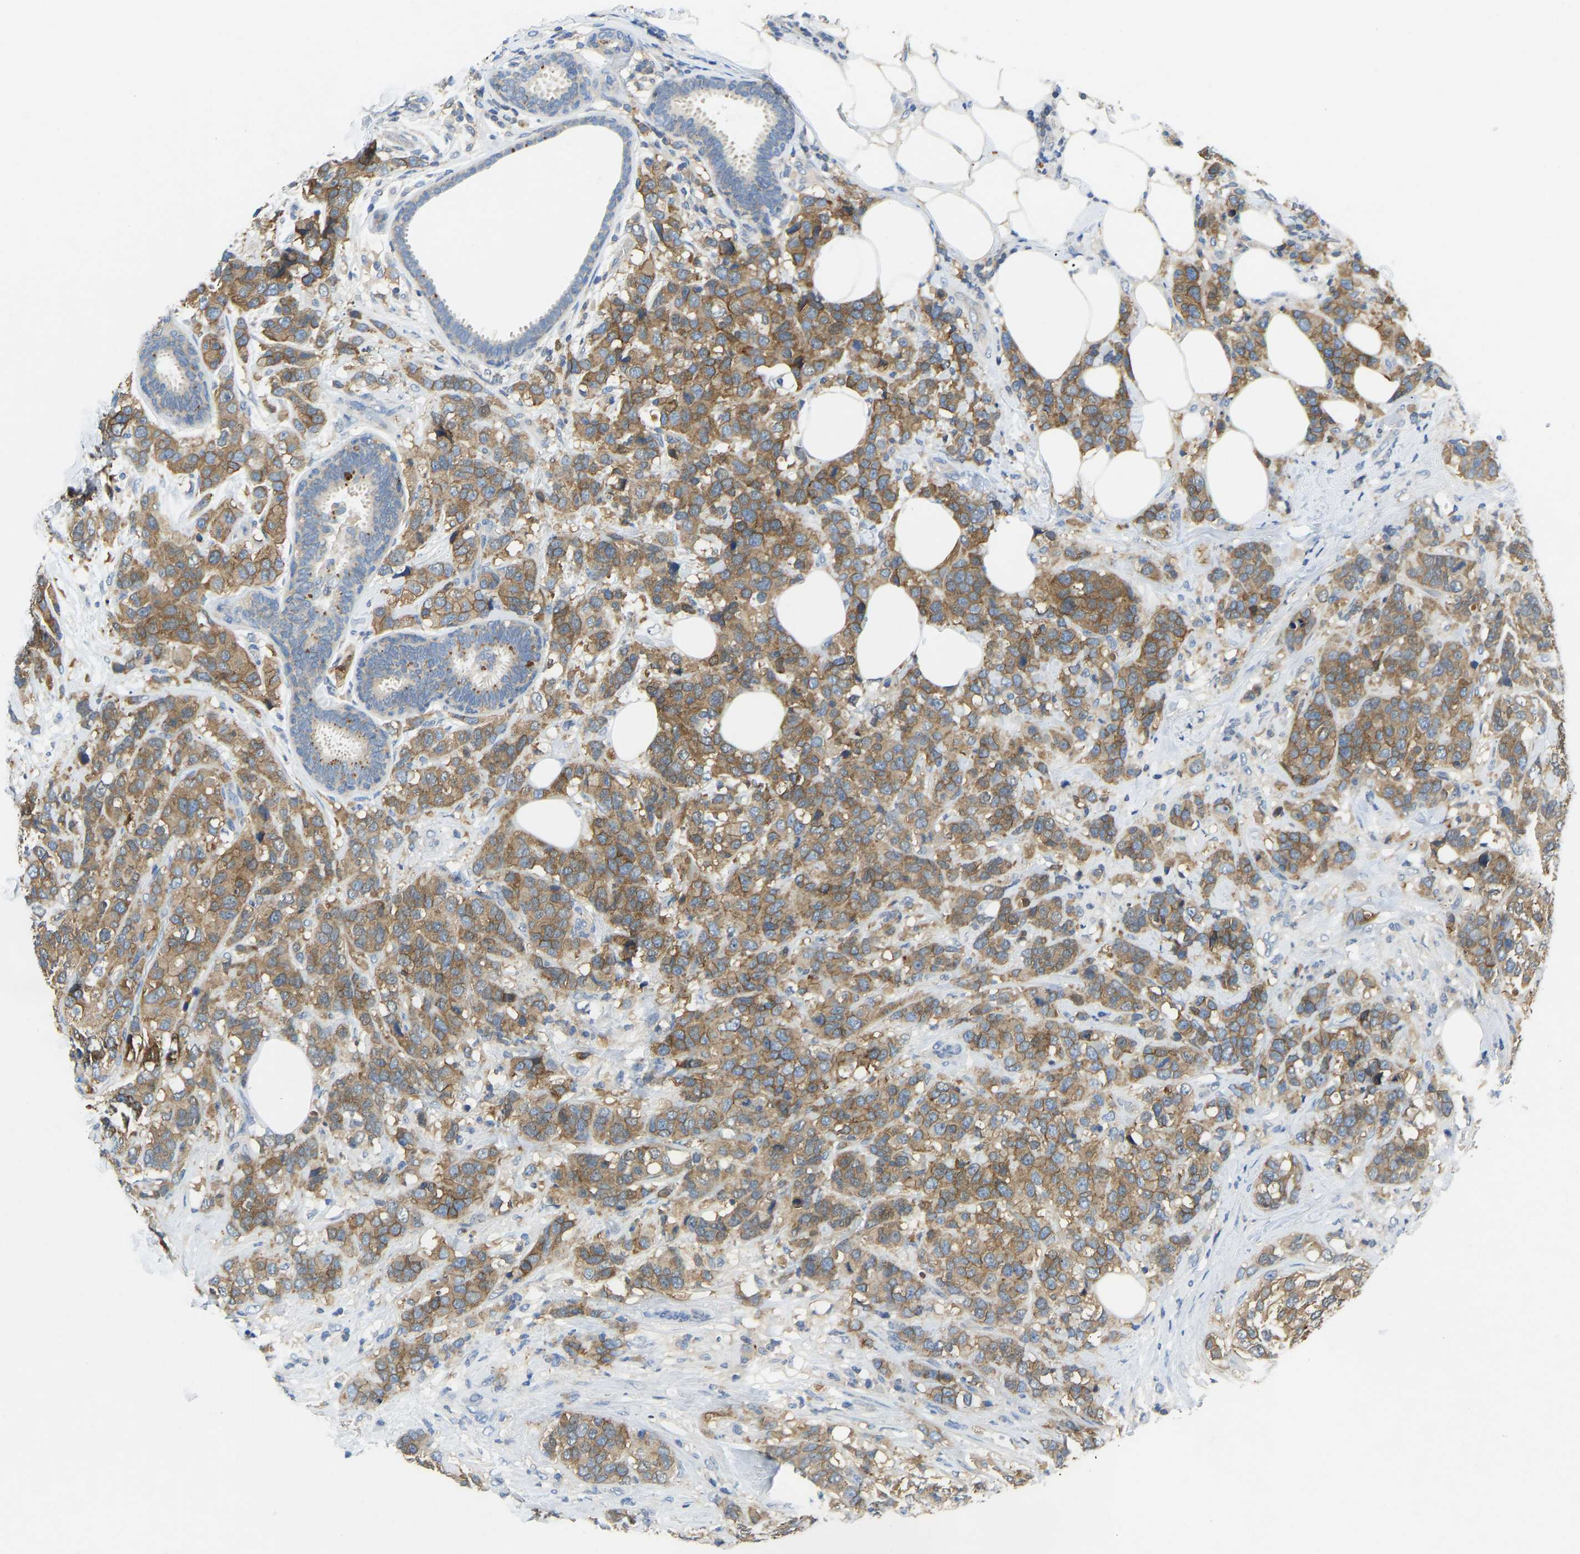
{"staining": {"intensity": "moderate", "quantity": ">75%", "location": "cytoplasmic/membranous"}, "tissue": "breast cancer", "cell_type": "Tumor cells", "image_type": "cancer", "snomed": [{"axis": "morphology", "description": "Lobular carcinoma"}, {"axis": "topography", "description": "Breast"}], "caption": "Moderate cytoplasmic/membranous positivity for a protein is seen in about >75% of tumor cells of breast lobular carcinoma using immunohistochemistry (IHC).", "gene": "NDRG3", "patient": {"sex": "female", "age": 59}}